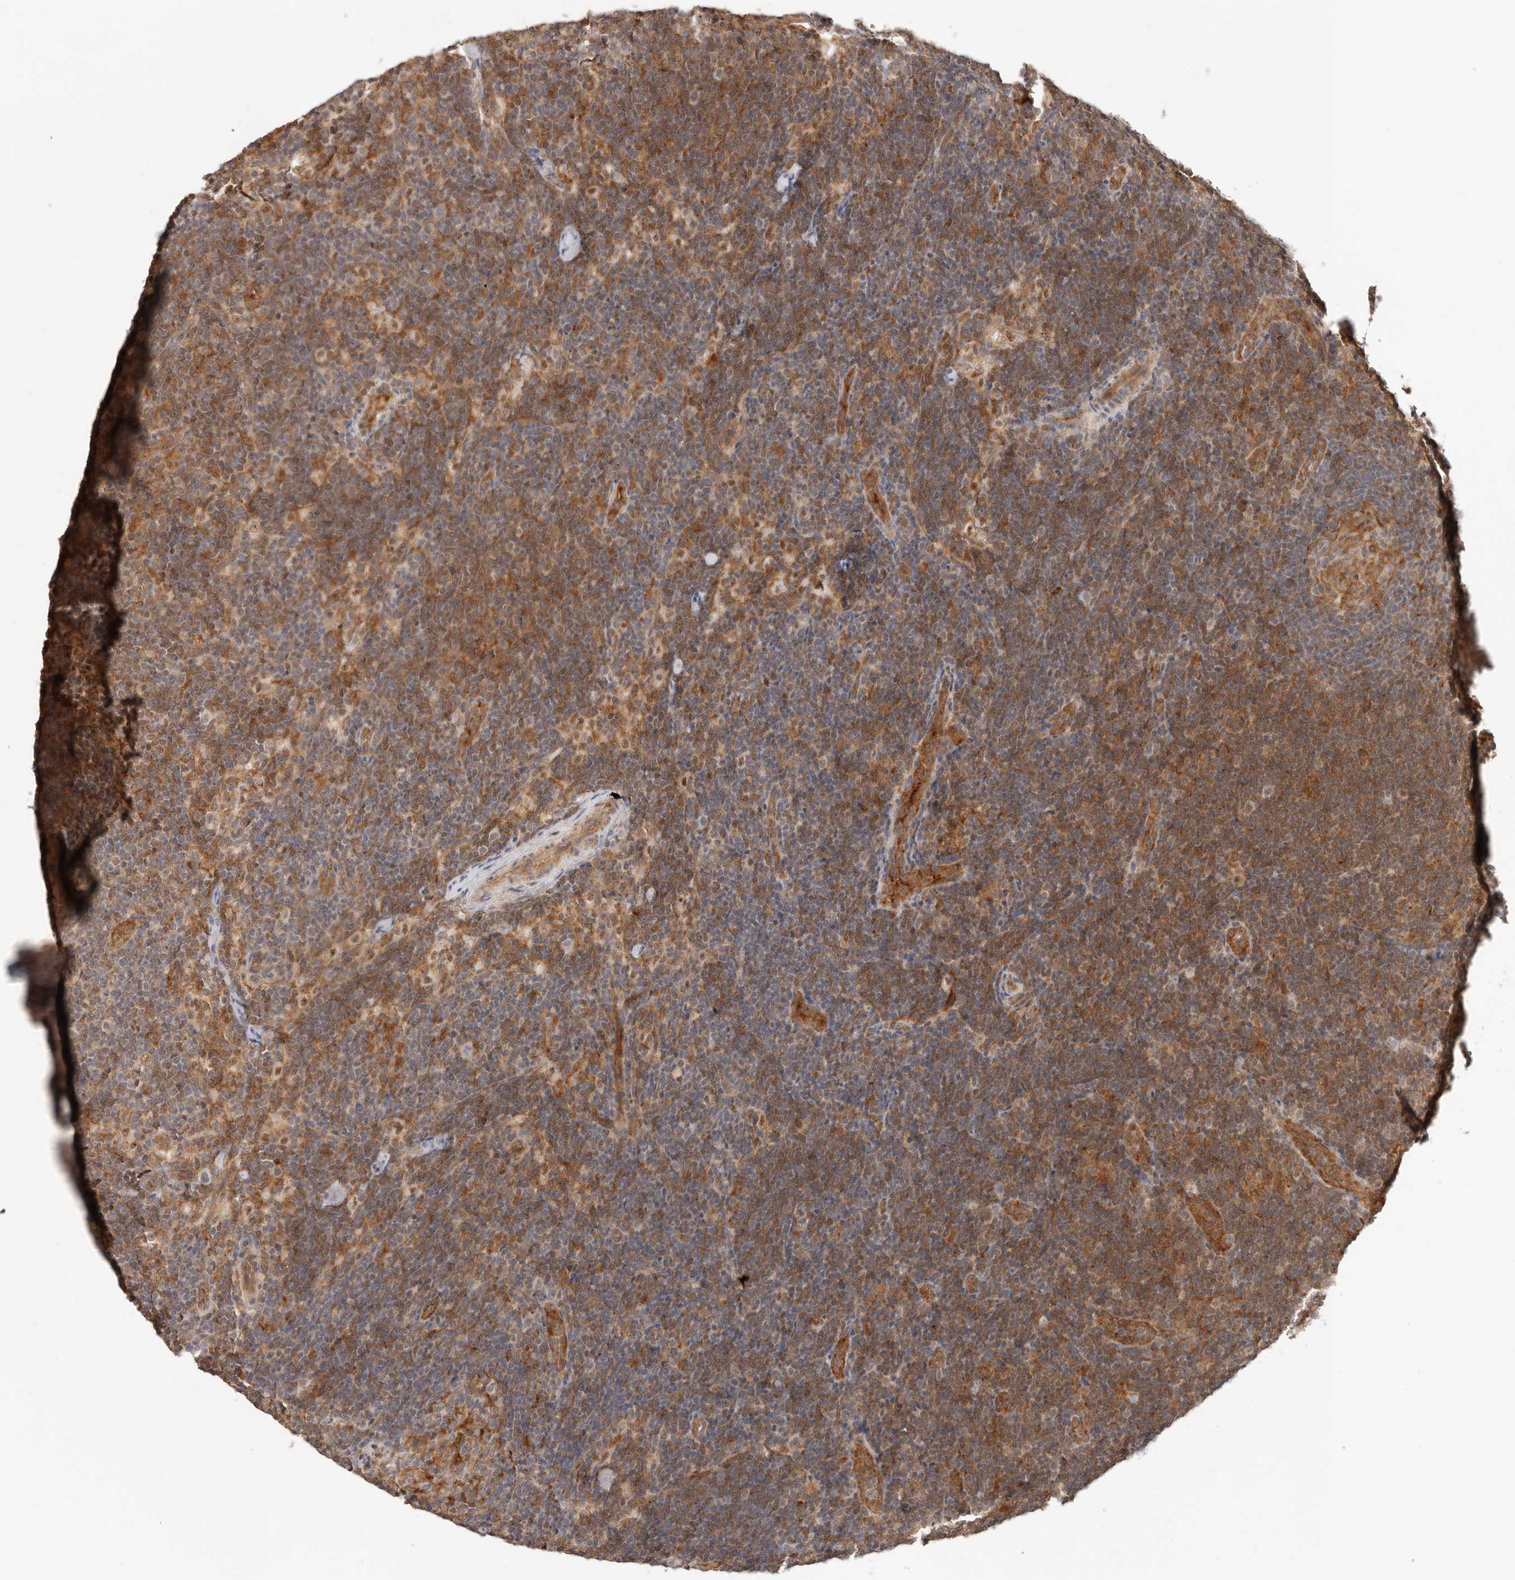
{"staining": {"intensity": "moderate", "quantity": "25%-75%", "location": "cytoplasmic/membranous,nuclear"}, "tissue": "lymph node", "cell_type": "Germinal center cells", "image_type": "normal", "snomed": [{"axis": "morphology", "description": "Normal tissue, NOS"}, {"axis": "topography", "description": "Lymph node"}], "caption": "Approximately 25%-75% of germinal center cells in normal lymph node demonstrate moderate cytoplasmic/membranous,nuclear protein expression as visualized by brown immunohistochemical staining.", "gene": "HEXD", "patient": {"sex": "female", "age": 22}}